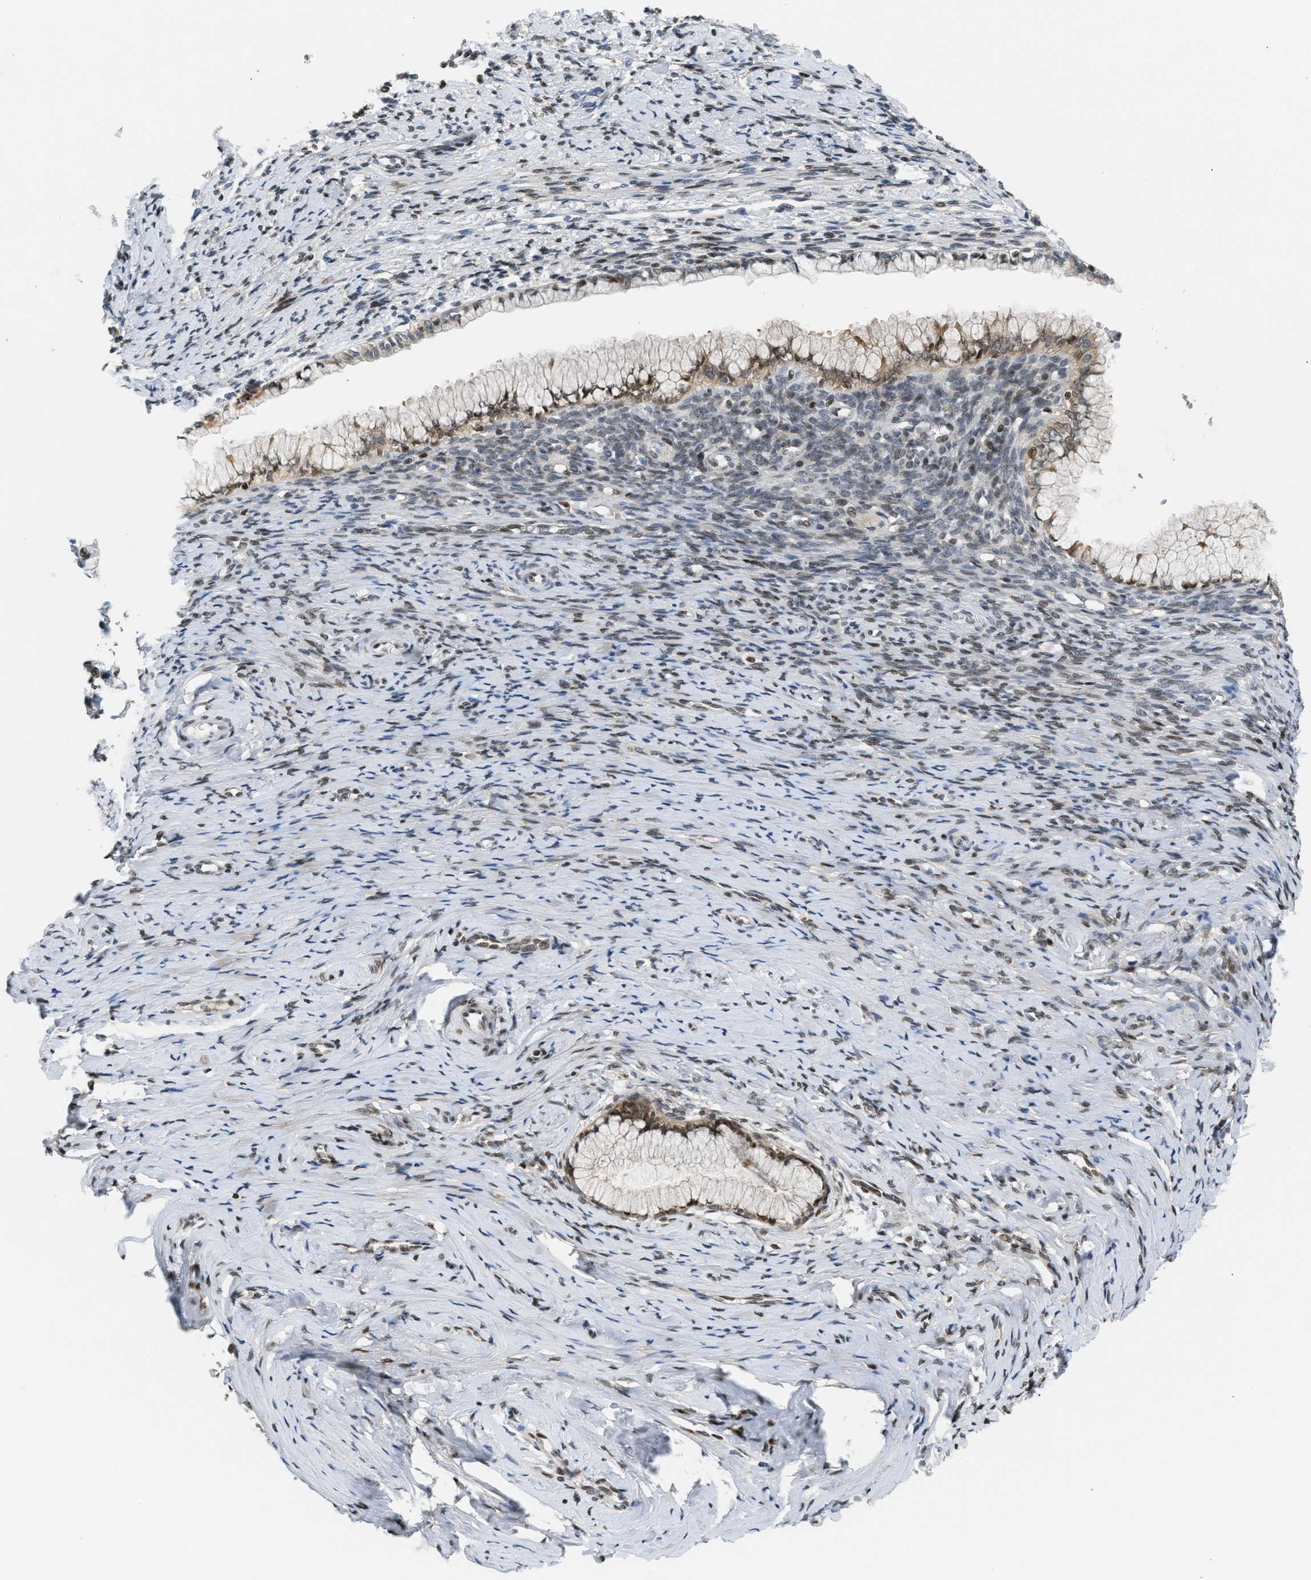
{"staining": {"intensity": "weak", "quantity": "<25%", "location": "cytoplasmic/membranous,nuclear"}, "tissue": "cervical cancer", "cell_type": "Tumor cells", "image_type": "cancer", "snomed": [{"axis": "morphology", "description": "Squamous cell carcinoma, NOS"}, {"axis": "topography", "description": "Cervix"}], "caption": "Cervical squamous cell carcinoma was stained to show a protein in brown. There is no significant positivity in tumor cells.", "gene": "NPS", "patient": {"sex": "female", "age": 63}}